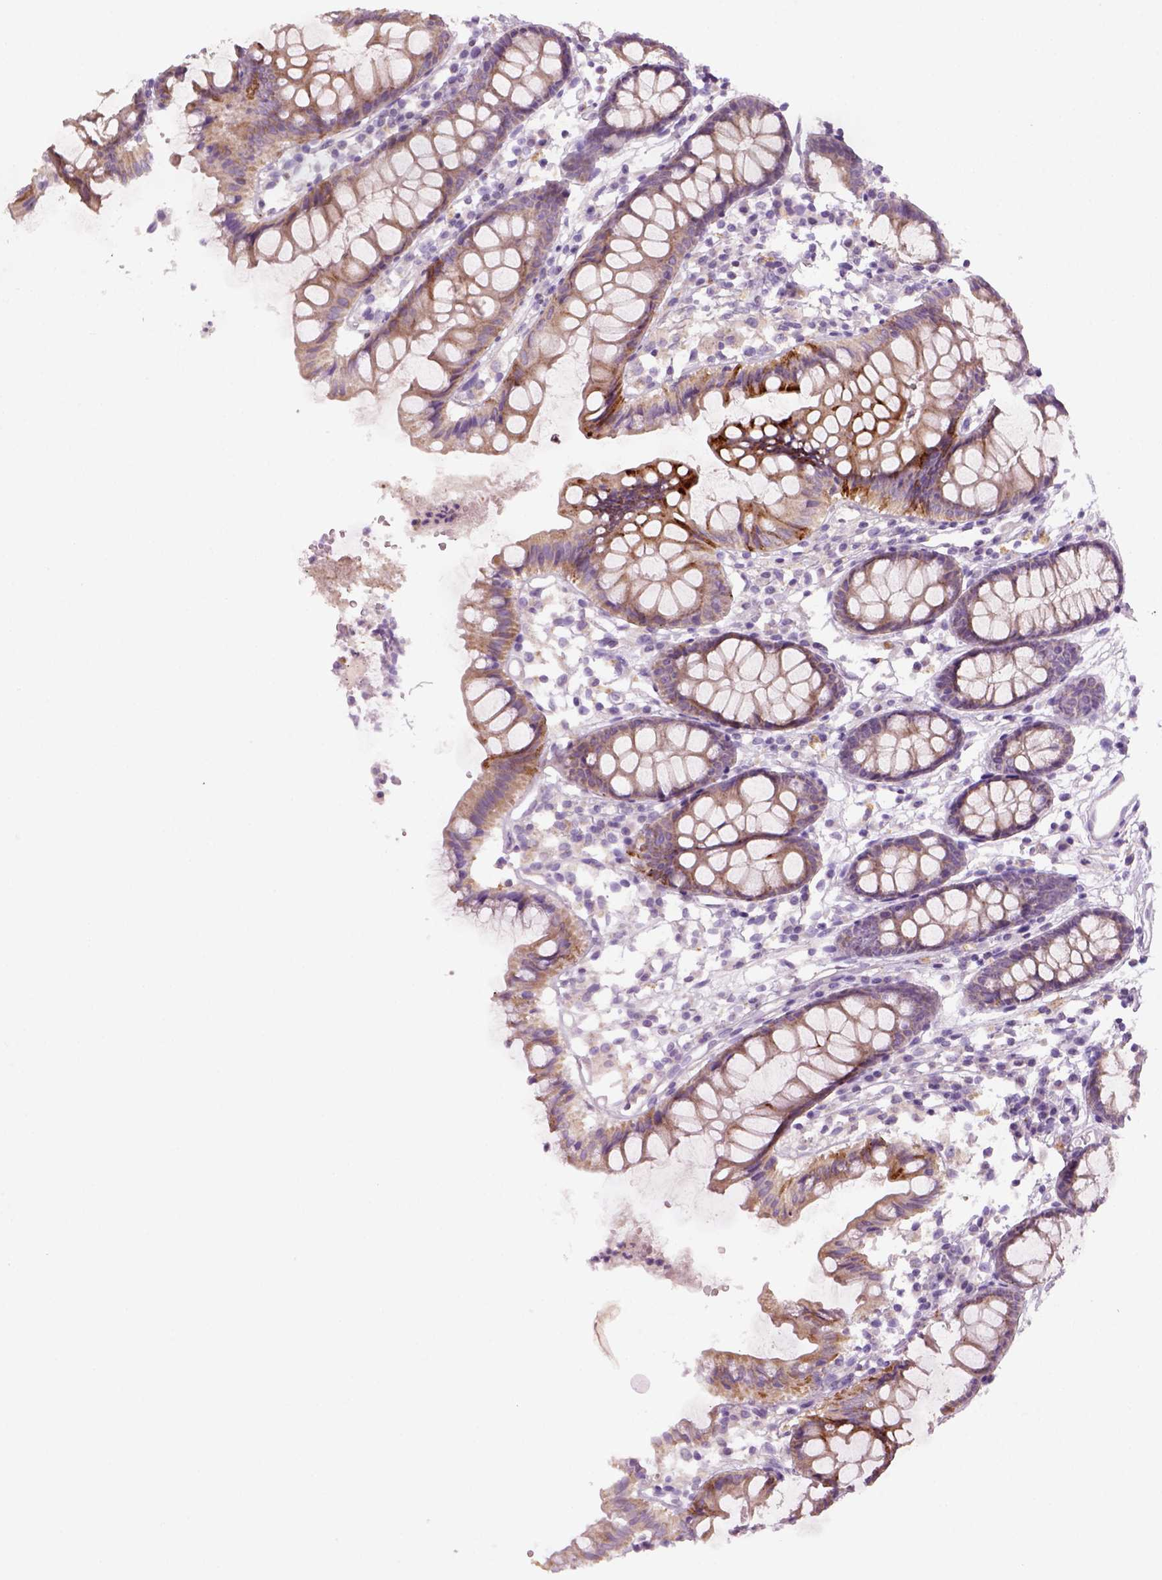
{"staining": {"intensity": "negative", "quantity": "none", "location": "none"}, "tissue": "colon", "cell_type": "Endothelial cells", "image_type": "normal", "snomed": [{"axis": "morphology", "description": "Normal tissue, NOS"}, {"axis": "topography", "description": "Colon"}], "caption": "Endothelial cells show no significant staining in benign colon.", "gene": "NUDT6", "patient": {"sex": "female", "age": 84}}